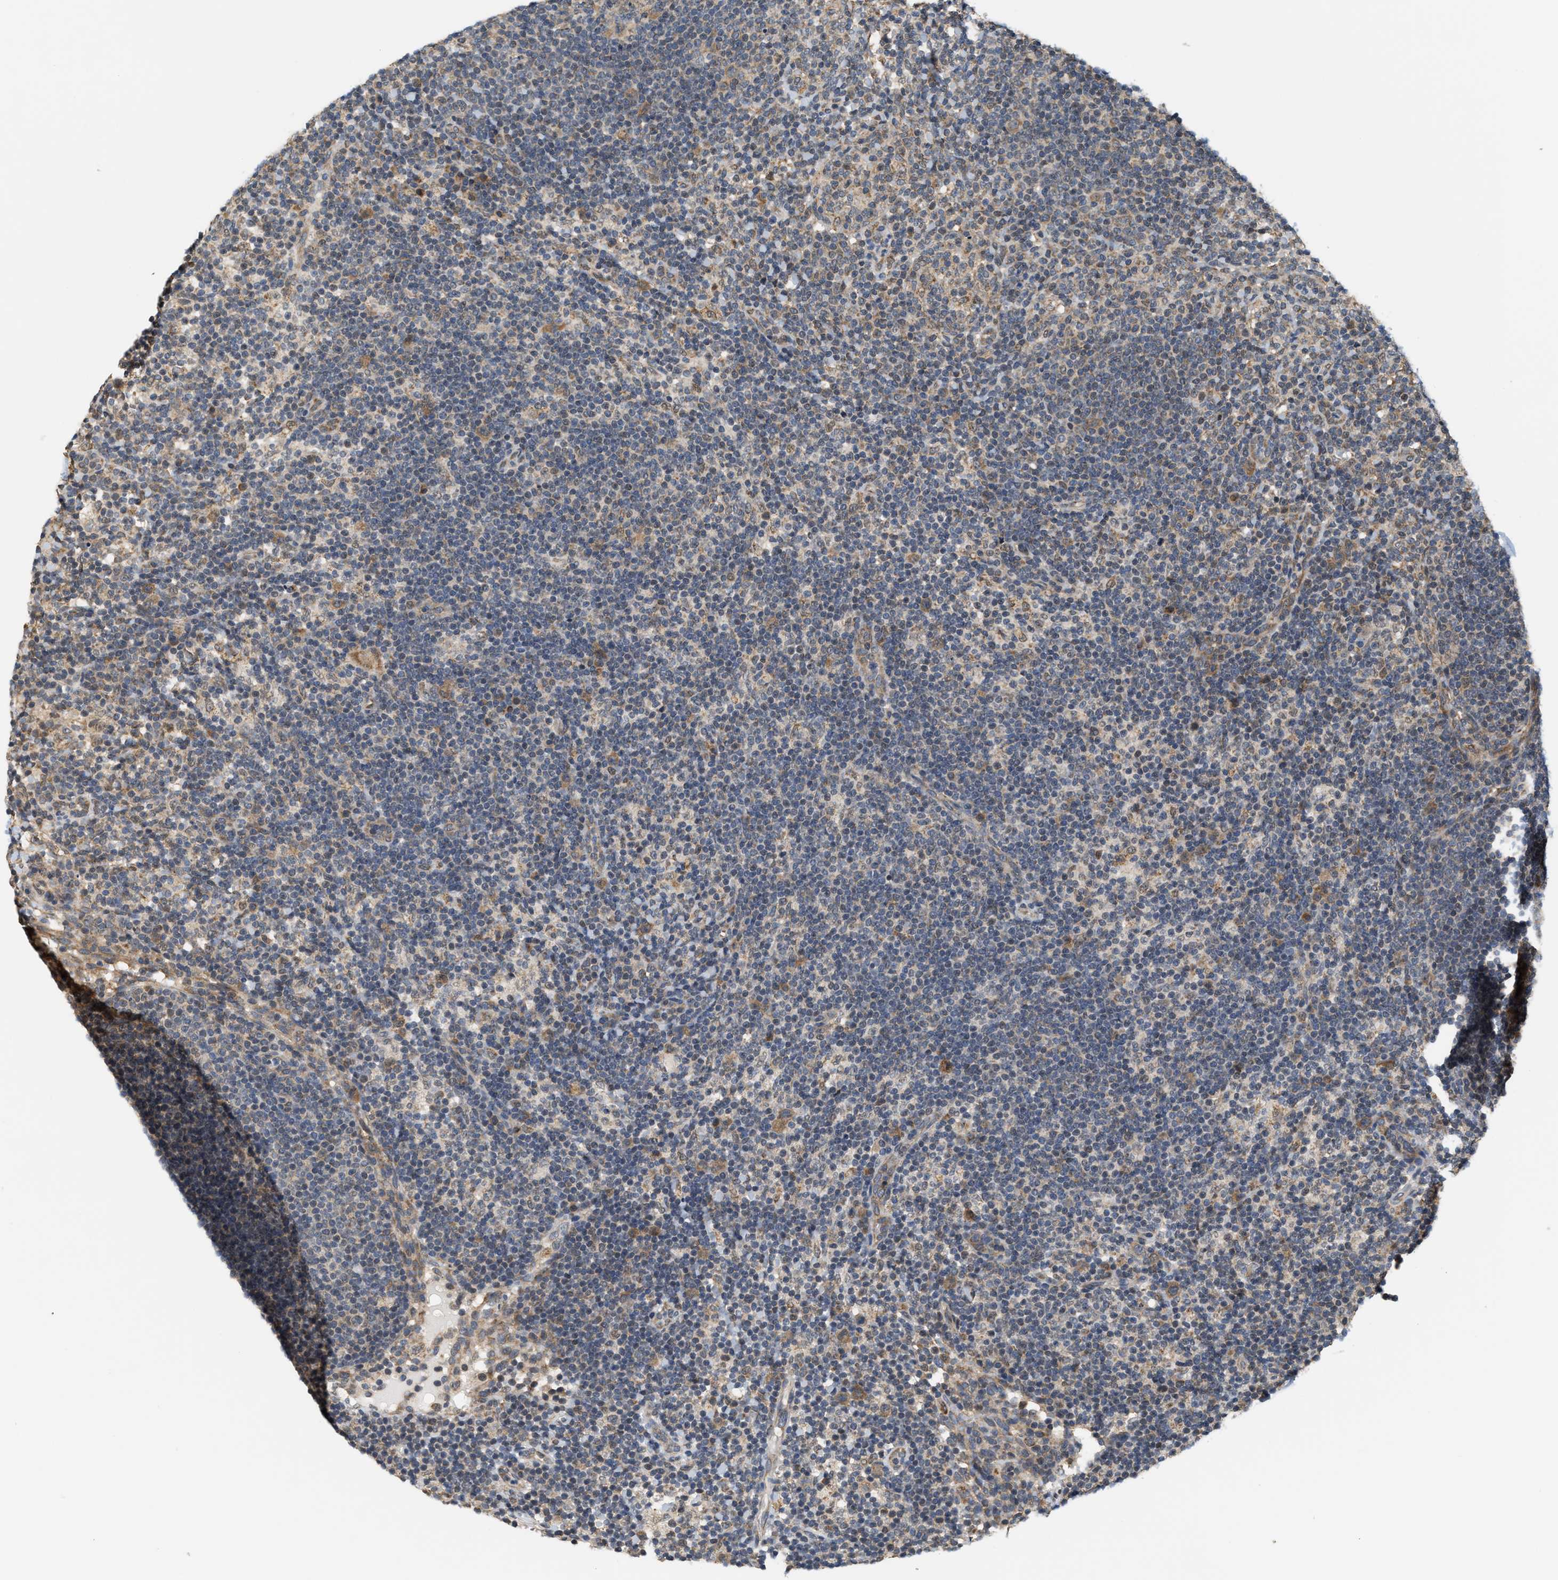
{"staining": {"intensity": "weak", "quantity": "<25%", "location": "cytoplasmic/membranous"}, "tissue": "lymph node", "cell_type": "Germinal center cells", "image_type": "normal", "snomed": [{"axis": "morphology", "description": "Normal tissue, NOS"}, {"axis": "morphology", "description": "Carcinoid, malignant, NOS"}, {"axis": "topography", "description": "Lymph node"}], "caption": "IHC of benign human lymph node displays no expression in germinal center cells. Brightfield microscopy of IHC stained with DAB (brown) and hematoxylin (blue), captured at high magnification.", "gene": "GIGYF1", "patient": {"sex": "male", "age": 47}}